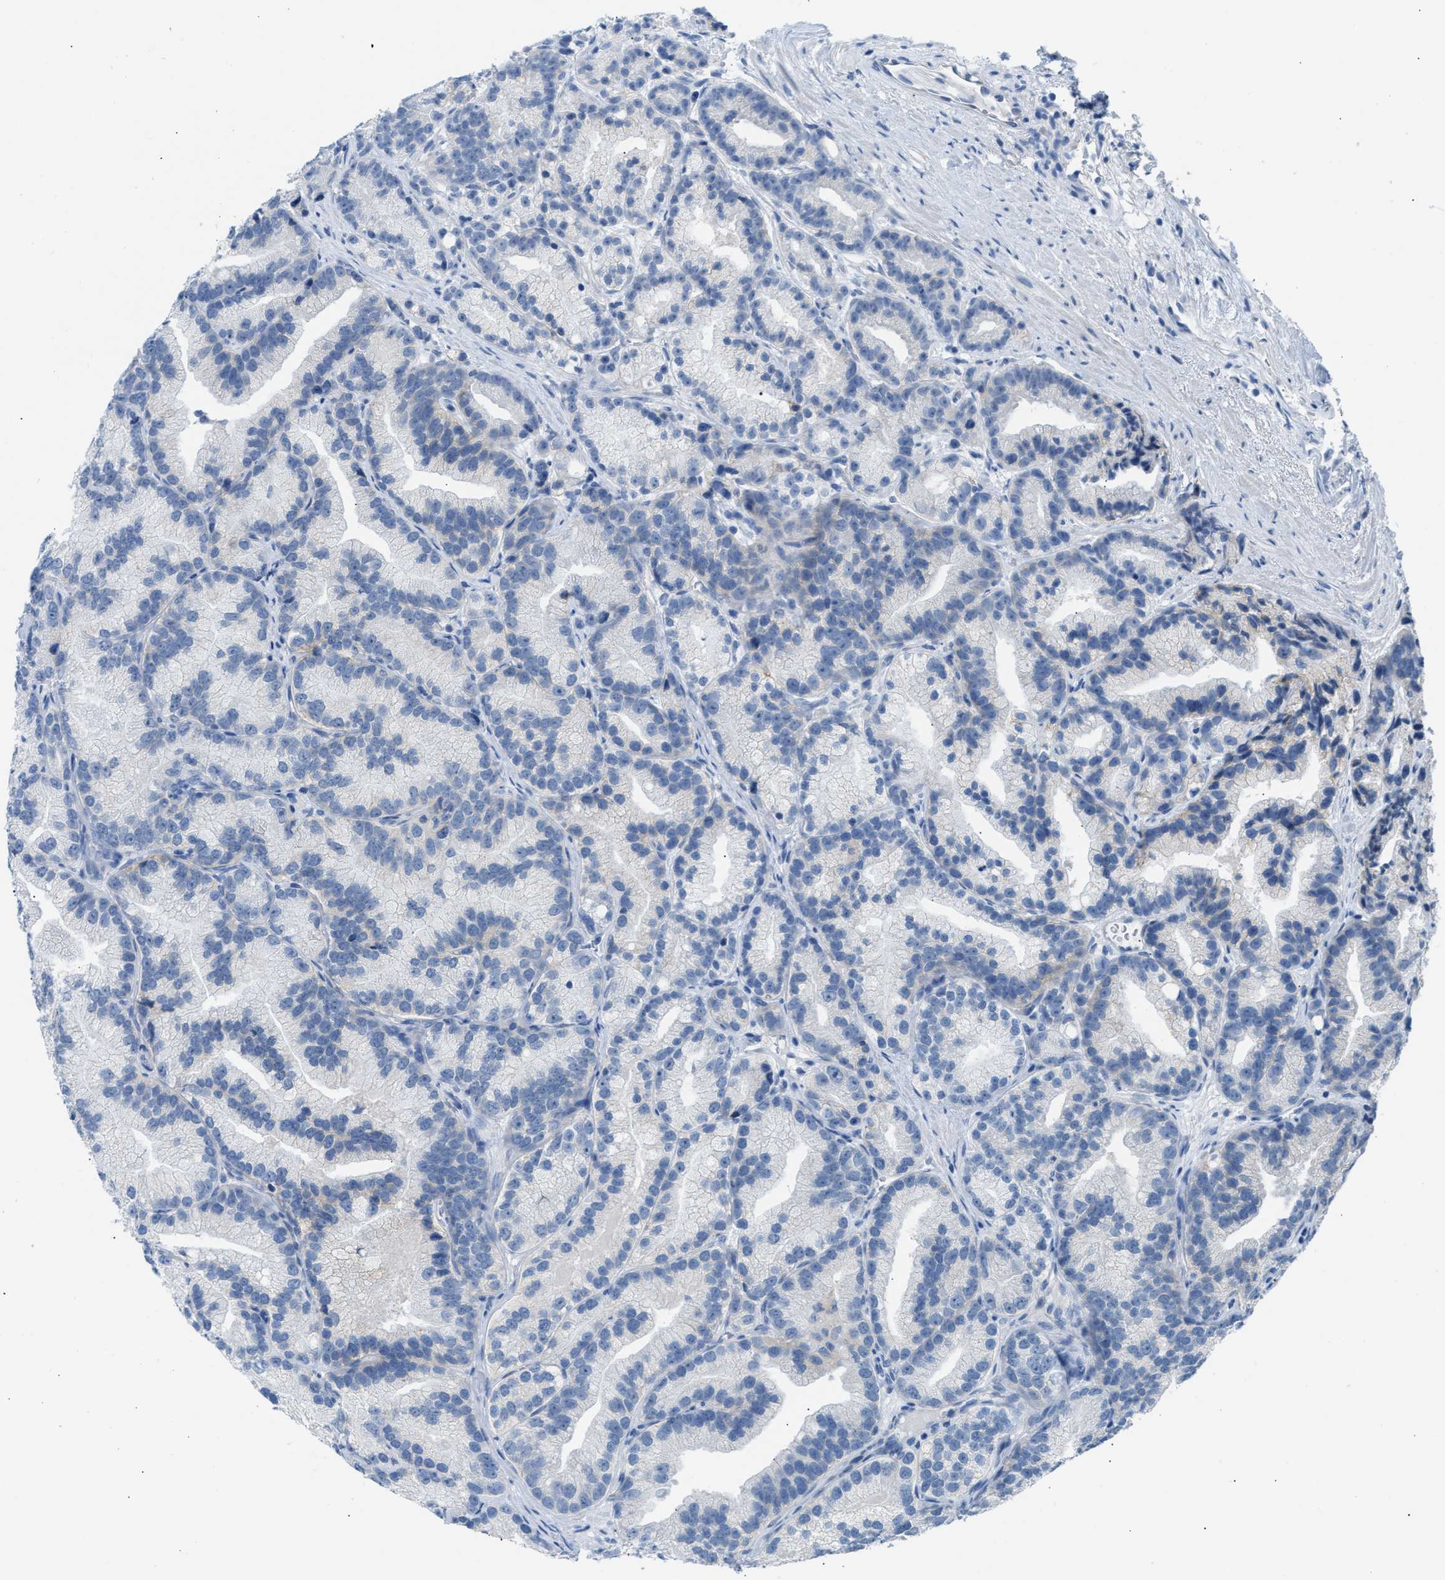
{"staining": {"intensity": "negative", "quantity": "none", "location": "none"}, "tissue": "prostate cancer", "cell_type": "Tumor cells", "image_type": "cancer", "snomed": [{"axis": "morphology", "description": "Adenocarcinoma, Low grade"}, {"axis": "topography", "description": "Prostate"}], "caption": "DAB immunohistochemical staining of prostate cancer (low-grade adenocarcinoma) shows no significant positivity in tumor cells.", "gene": "ERBB2", "patient": {"sex": "male", "age": 89}}